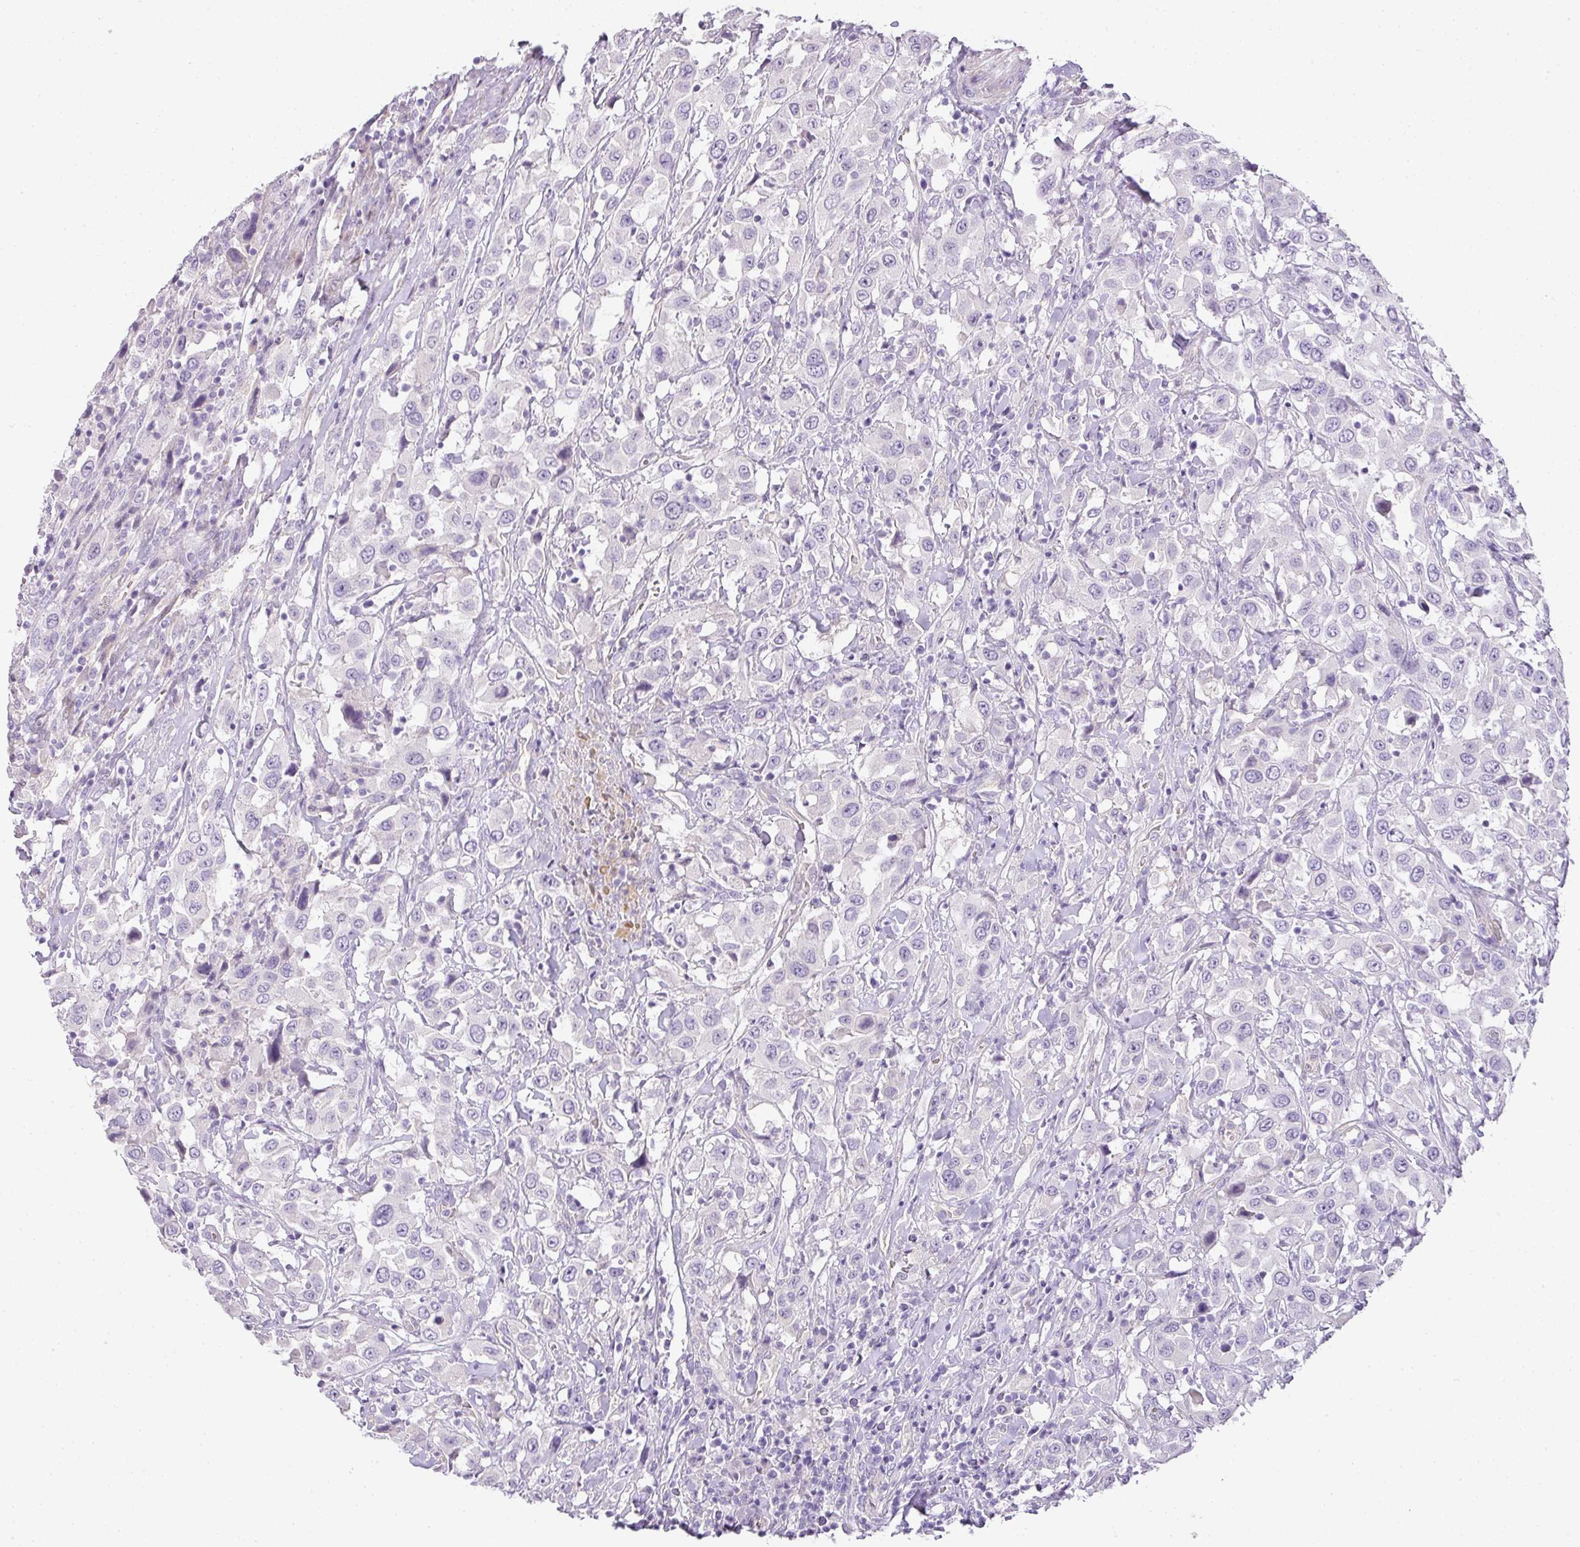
{"staining": {"intensity": "negative", "quantity": "none", "location": "none"}, "tissue": "urothelial cancer", "cell_type": "Tumor cells", "image_type": "cancer", "snomed": [{"axis": "morphology", "description": "Urothelial carcinoma, High grade"}, {"axis": "topography", "description": "Urinary bladder"}], "caption": "Tumor cells show no significant expression in urothelial carcinoma (high-grade).", "gene": "RAX2", "patient": {"sex": "male", "age": 61}}